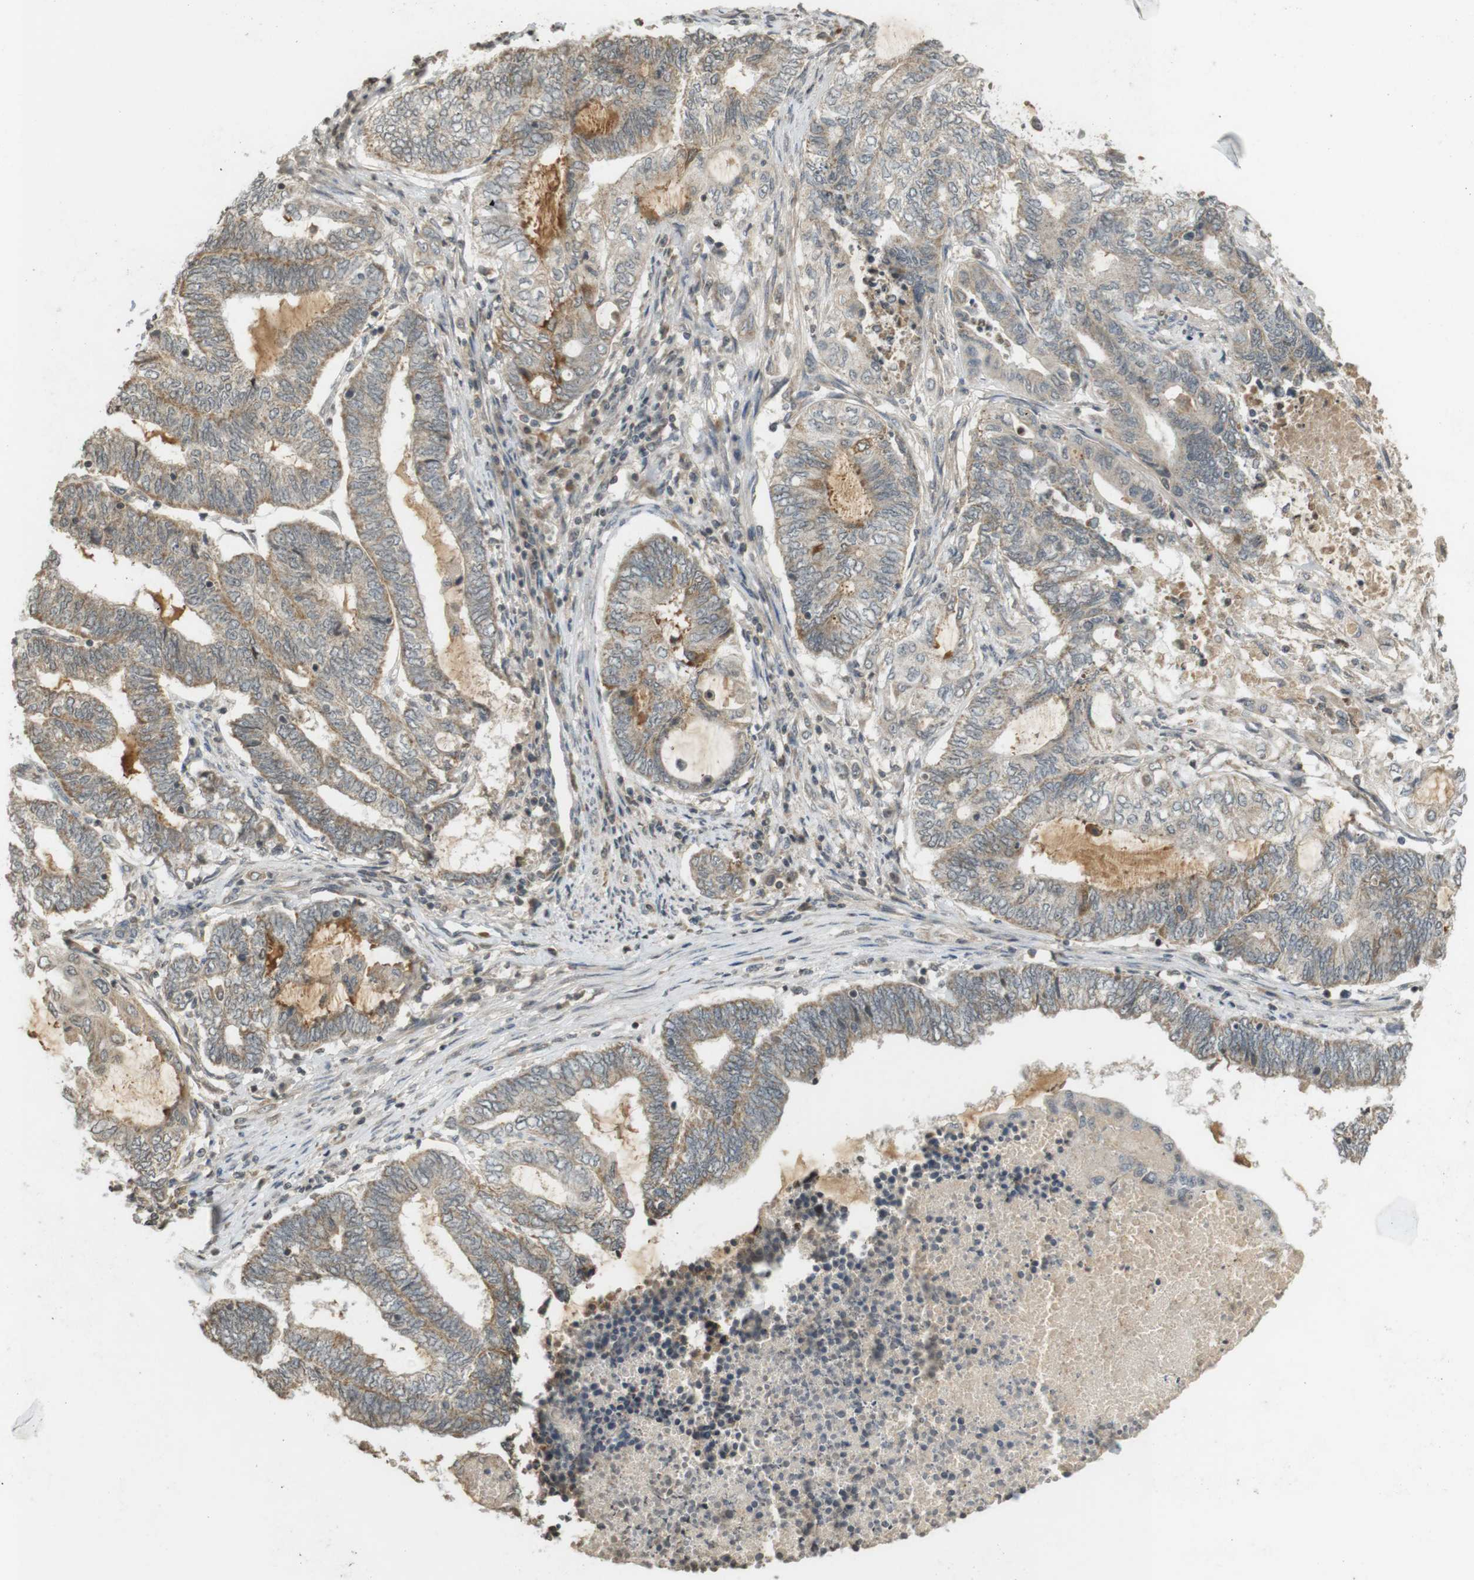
{"staining": {"intensity": "weak", "quantity": ">75%", "location": "cytoplasmic/membranous"}, "tissue": "endometrial cancer", "cell_type": "Tumor cells", "image_type": "cancer", "snomed": [{"axis": "morphology", "description": "Adenocarcinoma, NOS"}, {"axis": "topography", "description": "Uterus"}, {"axis": "topography", "description": "Endometrium"}], "caption": "Immunohistochemical staining of adenocarcinoma (endometrial) displays weak cytoplasmic/membranous protein staining in approximately >75% of tumor cells. The protein of interest is shown in brown color, while the nuclei are stained blue.", "gene": "SRR", "patient": {"sex": "female", "age": 70}}